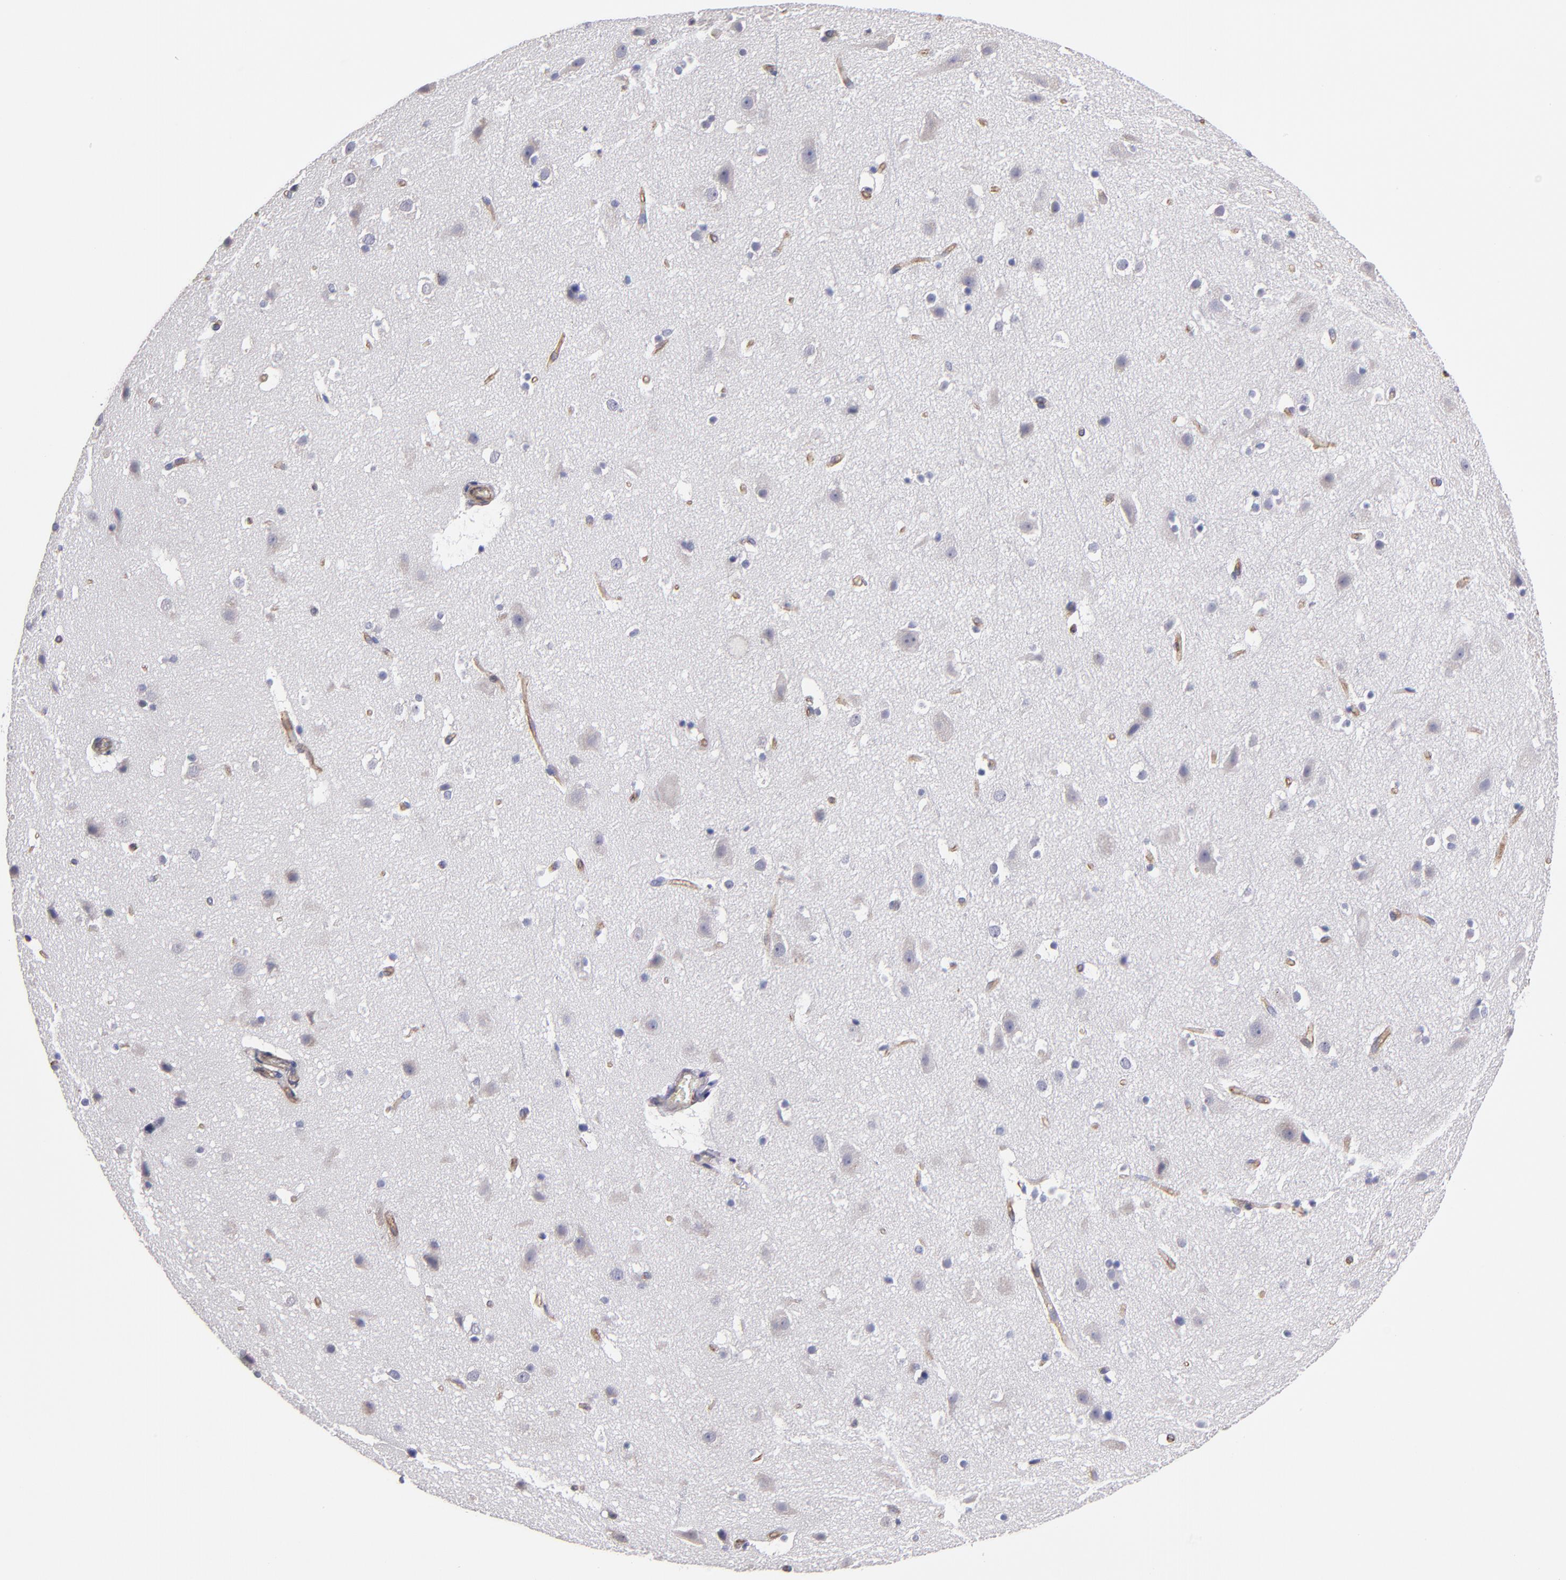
{"staining": {"intensity": "moderate", "quantity": "25%-75%", "location": "cytoplasmic/membranous"}, "tissue": "cerebral cortex", "cell_type": "Endothelial cells", "image_type": "normal", "snomed": [{"axis": "morphology", "description": "Normal tissue, NOS"}, {"axis": "topography", "description": "Cerebral cortex"}], "caption": "Brown immunohistochemical staining in normal human cerebral cortex displays moderate cytoplasmic/membranous staining in approximately 25%-75% of endothelial cells. The staining is performed using DAB (3,3'-diaminobenzidine) brown chromogen to label protein expression. The nuclei are counter-stained blue using hematoxylin.", "gene": "ABCC1", "patient": {"sex": "male", "age": 45}}